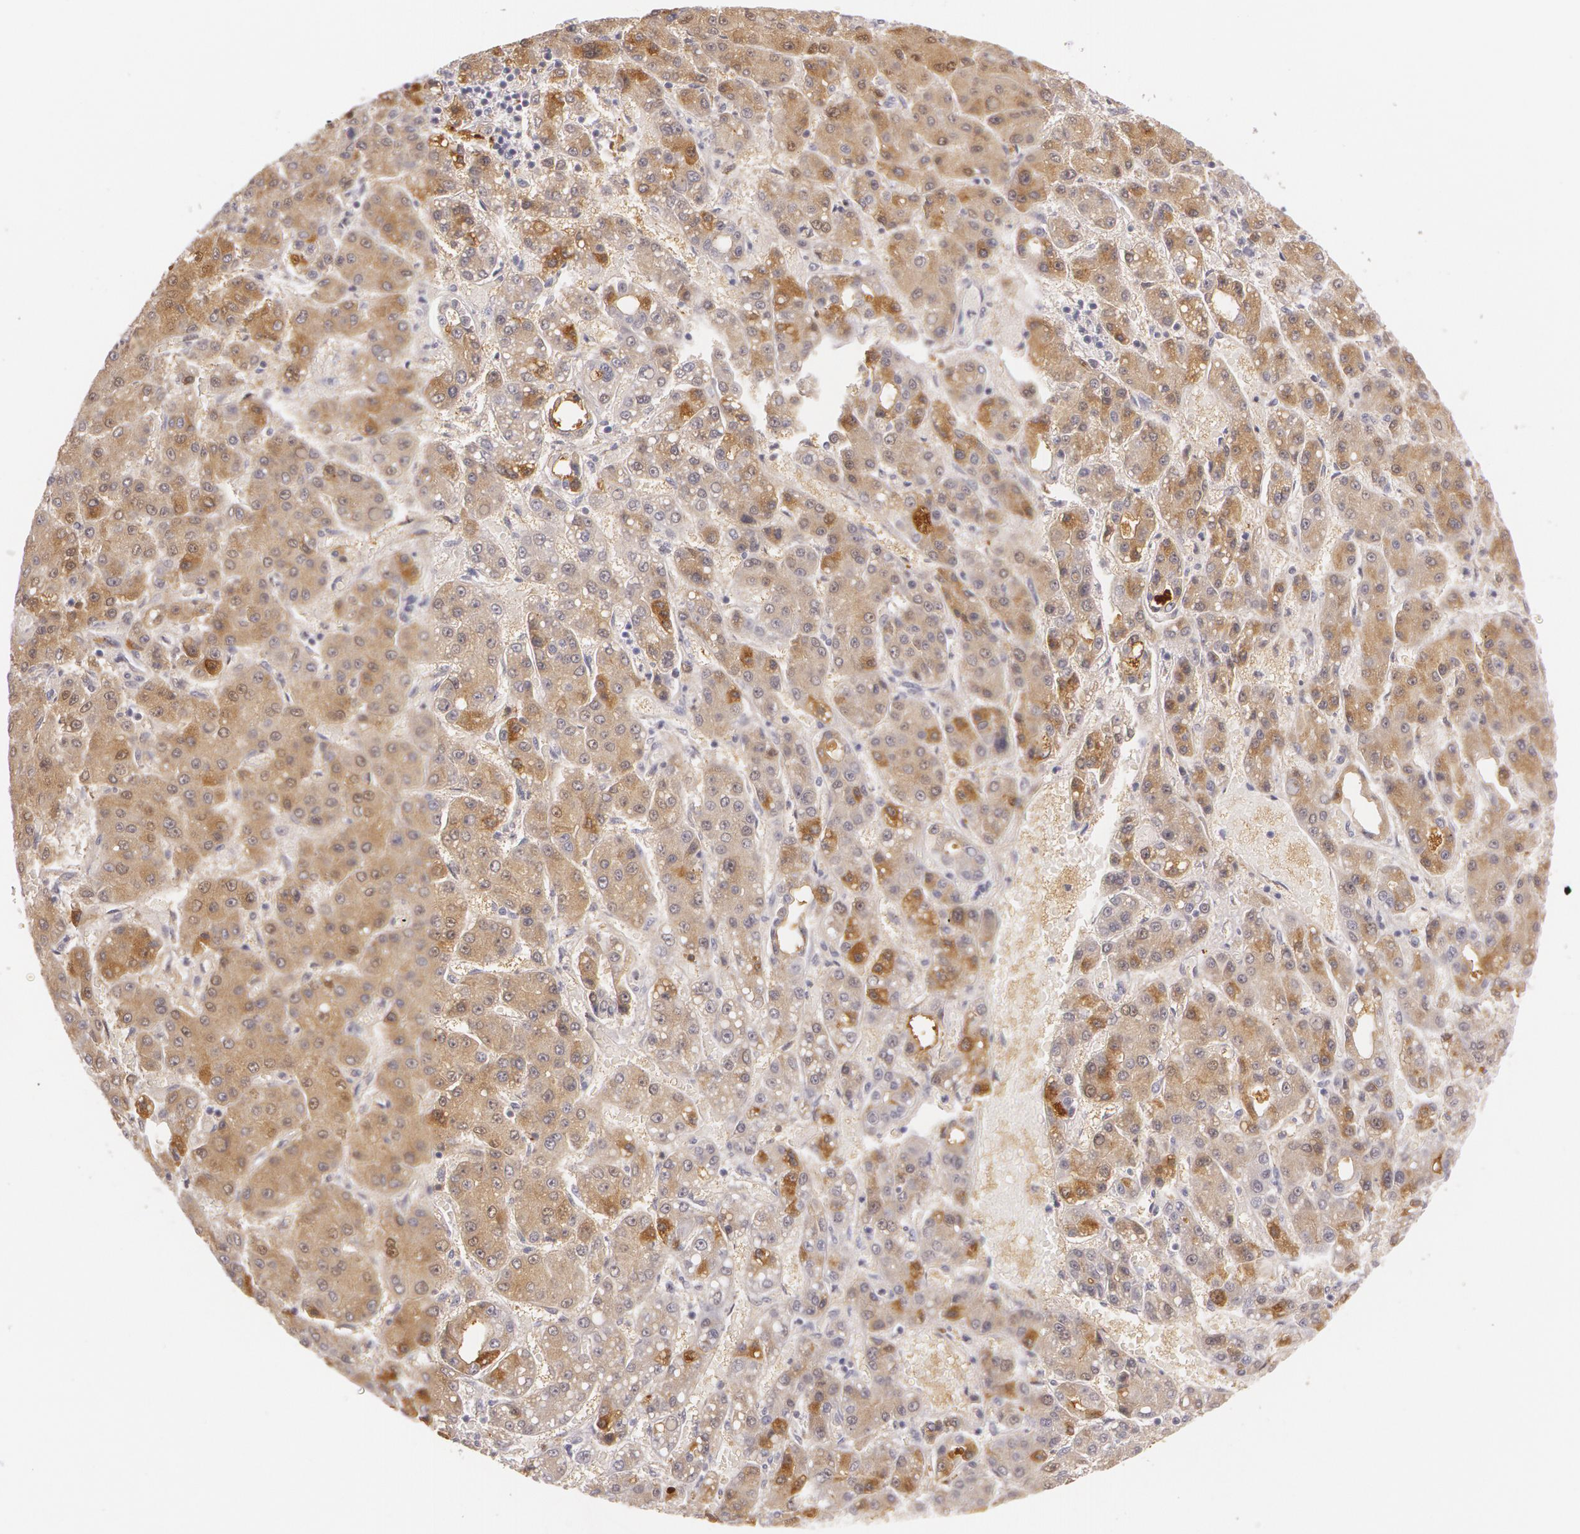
{"staining": {"intensity": "weak", "quantity": "25%-75%", "location": "cytoplasmic/membranous"}, "tissue": "liver cancer", "cell_type": "Tumor cells", "image_type": "cancer", "snomed": [{"axis": "morphology", "description": "Carcinoma, Hepatocellular, NOS"}, {"axis": "topography", "description": "Liver"}], "caption": "Weak cytoplasmic/membranous staining is present in about 25%-75% of tumor cells in liver cancer (hepatocellular carcinoma).", "gene": "LBP", "patient": {"sex": "male", "age": 69}}